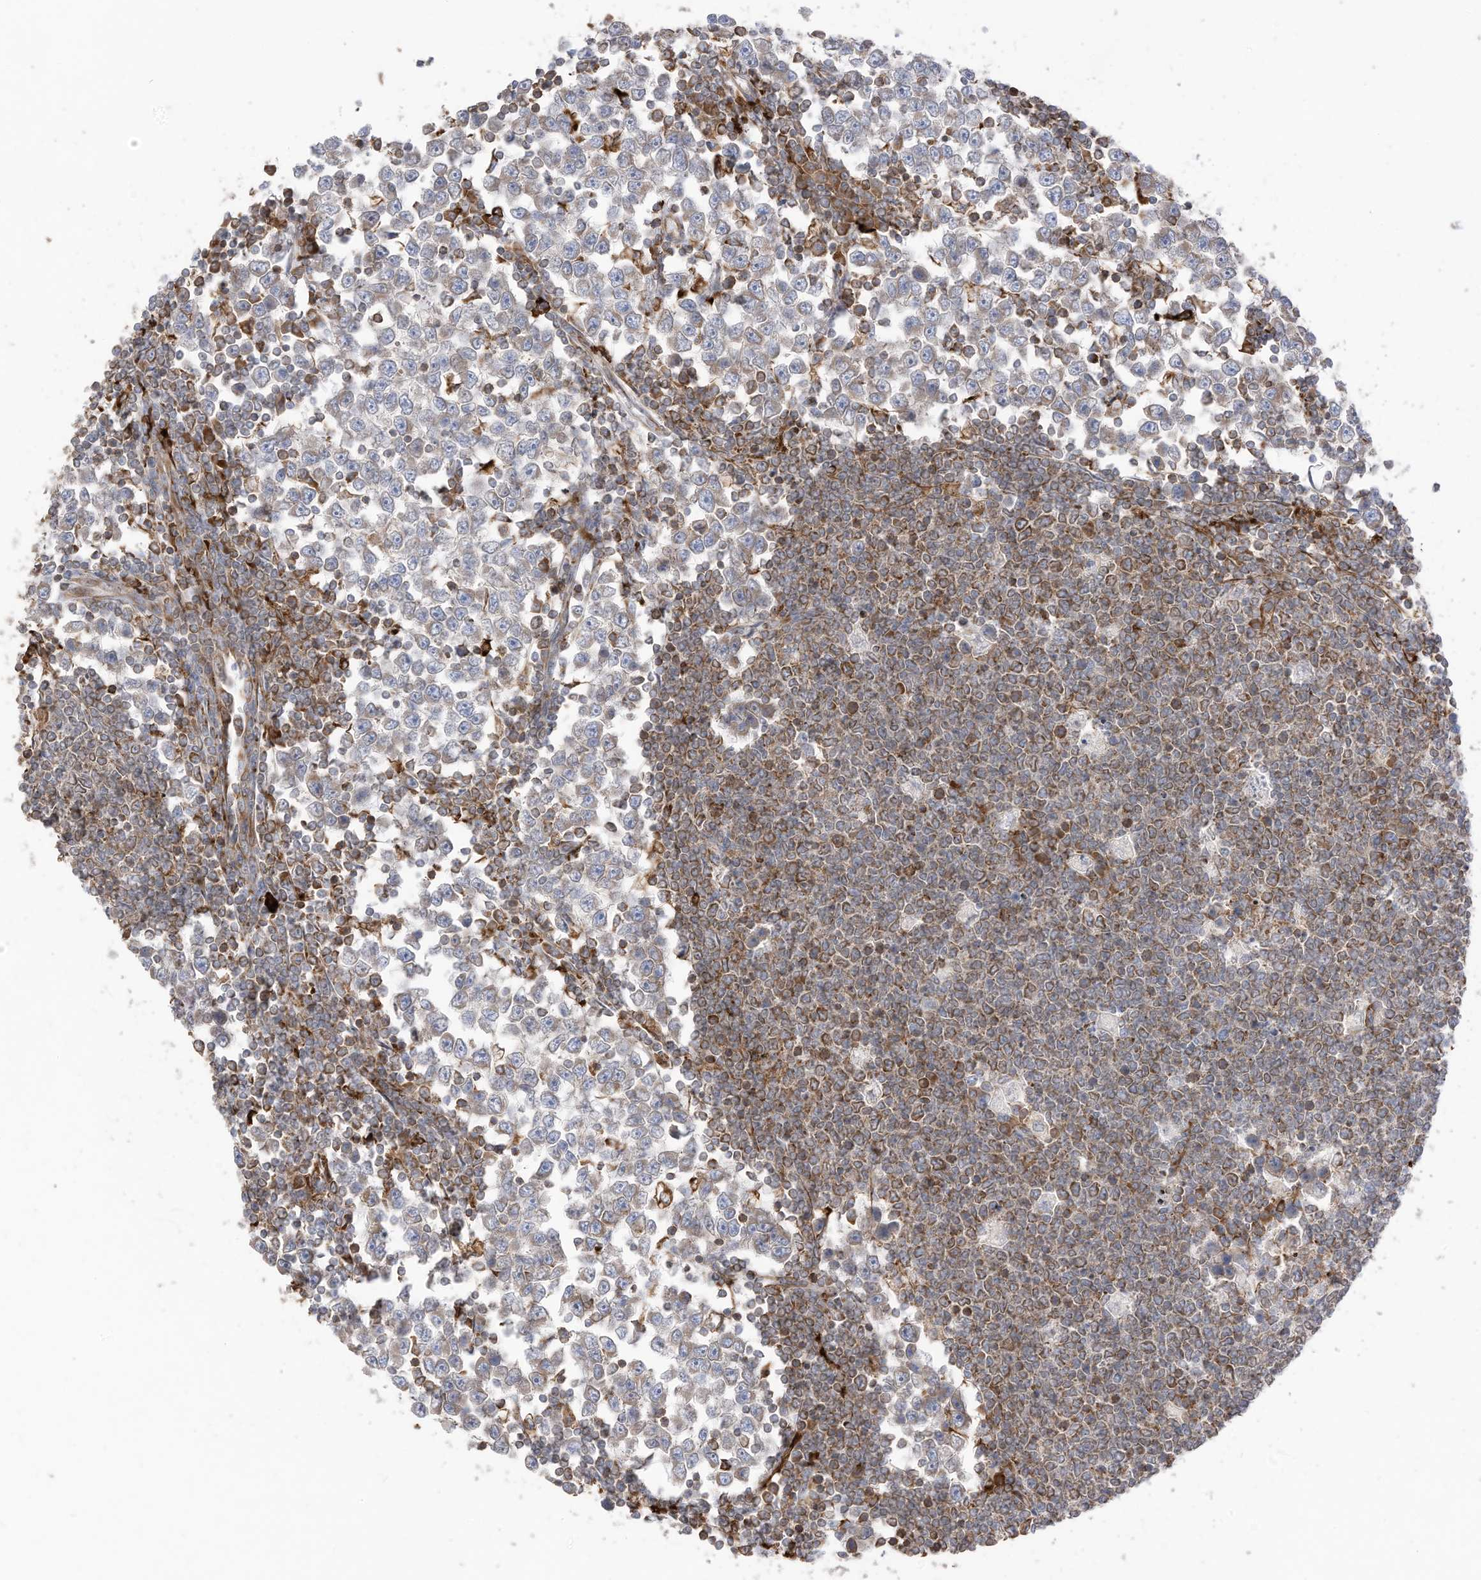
{"staining": {"intensity": "weak", "quantity": "<25%", "location": "cytoplasmic/membranous"}, "tissue": "testis cancer", "cell_type": "Tumor cells", "image_type": "cancer", "snomed": [{"axis": "morphology", "description": "Seminoma, NOS"}, {"axis": "topography", "description": "Testis"}], "caption": "The immunohistochemistry (IHC) micrograph has no significant expression in tumor cells of seminoma (testis) tissue.", "gene": "TRNAU1AP", "patient": {"sex": "male", "age": 65}}